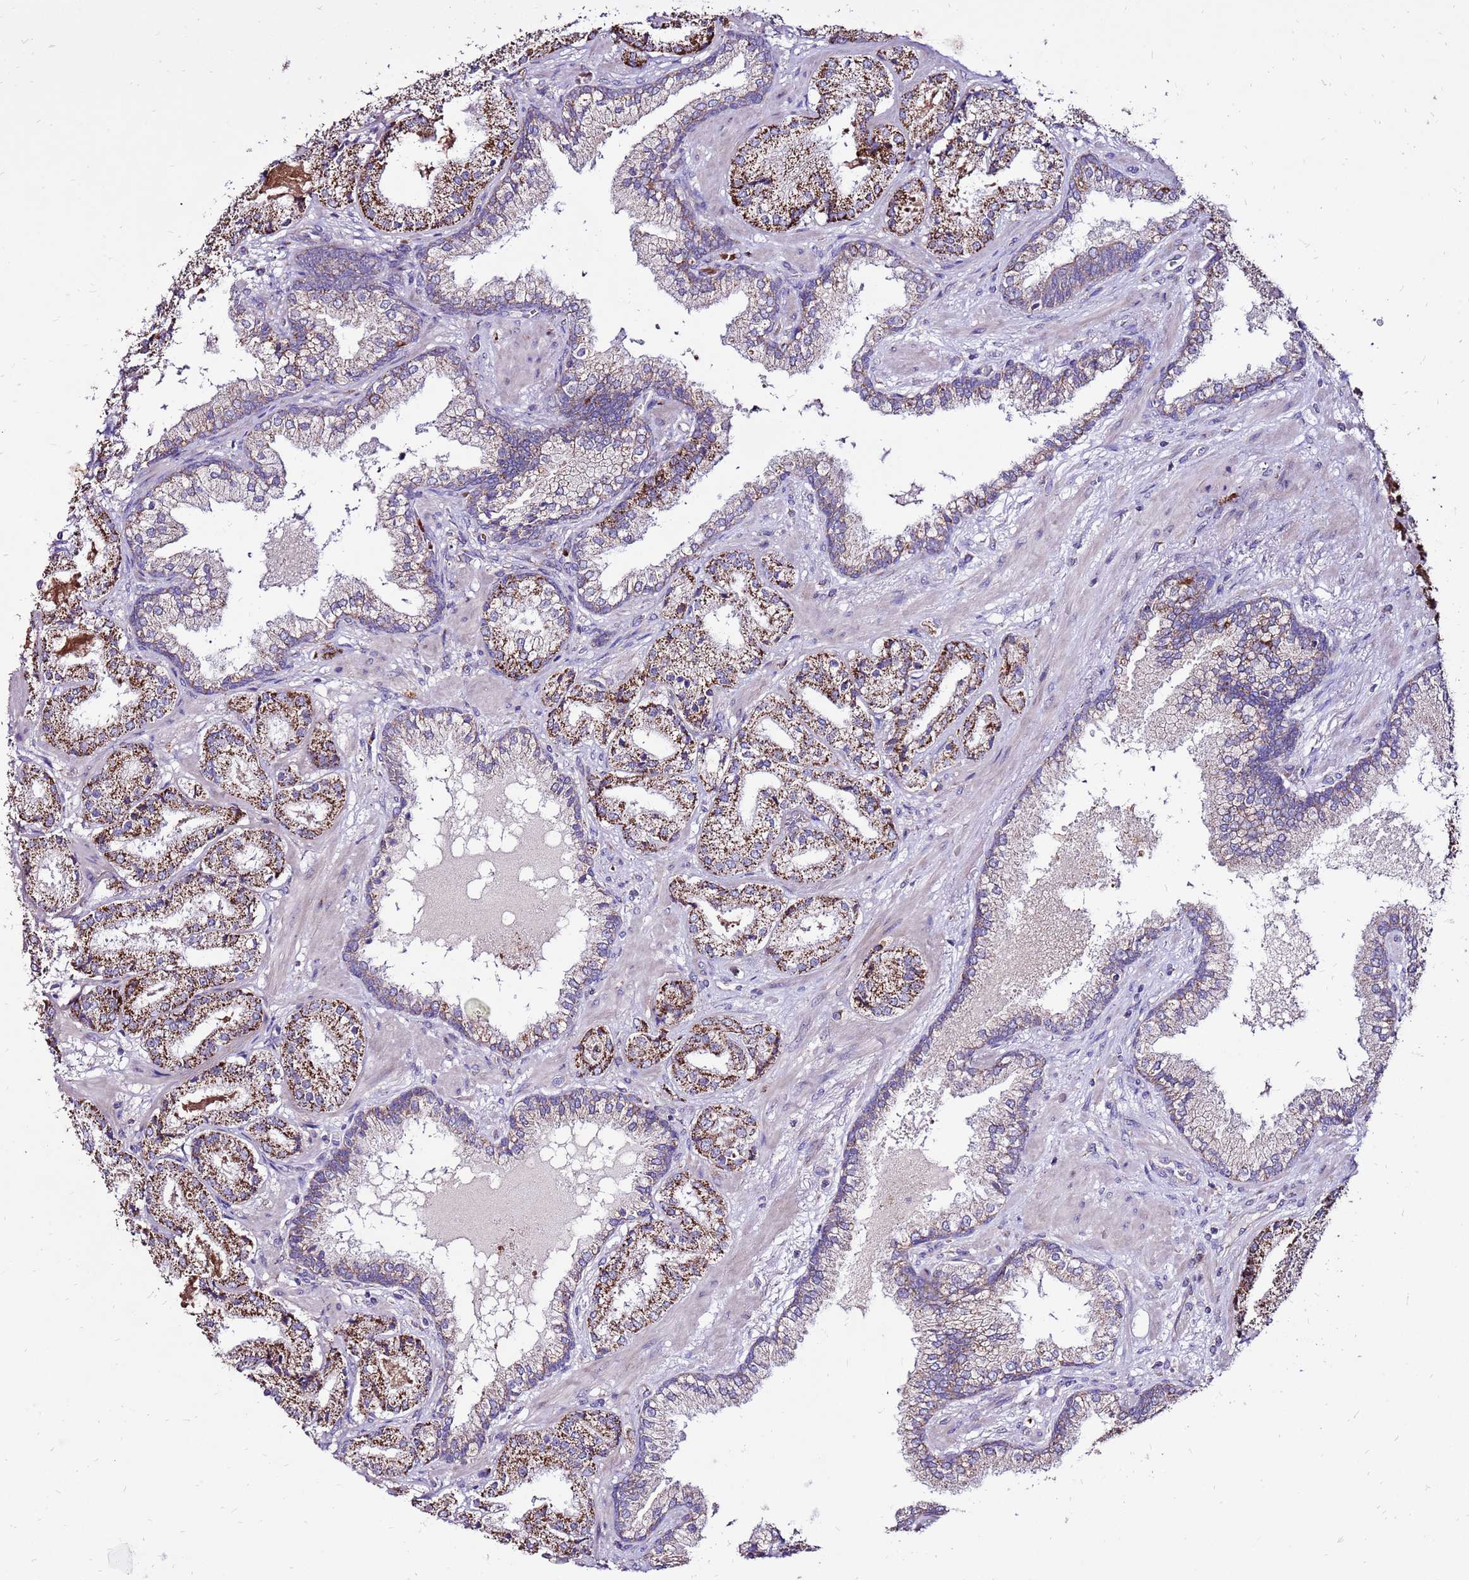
{"staining": {"intensity": "strong", "quantity": ">75%", "location": "cytoplasmic/membranous"}, "tissue": "prostate cancer", "cell_type": "Tumor cells", "image_type": "cancer", "snomed": [{"axis": "morphology", "description": "Adenocarcinoma, High grade"}, {"axis": "topography", "description": "Prostate"}], "caption": "This histopathology image exhibits prostate cancer stained with immunohistochemistry to label a protein in brown. The cytoplasmic/membranous of tumor cells show strong positivity for the protein. Nuclei are counter-stained blue.", "gene": "SPSB3", "patient": {"sex": "male", "age": 63}}